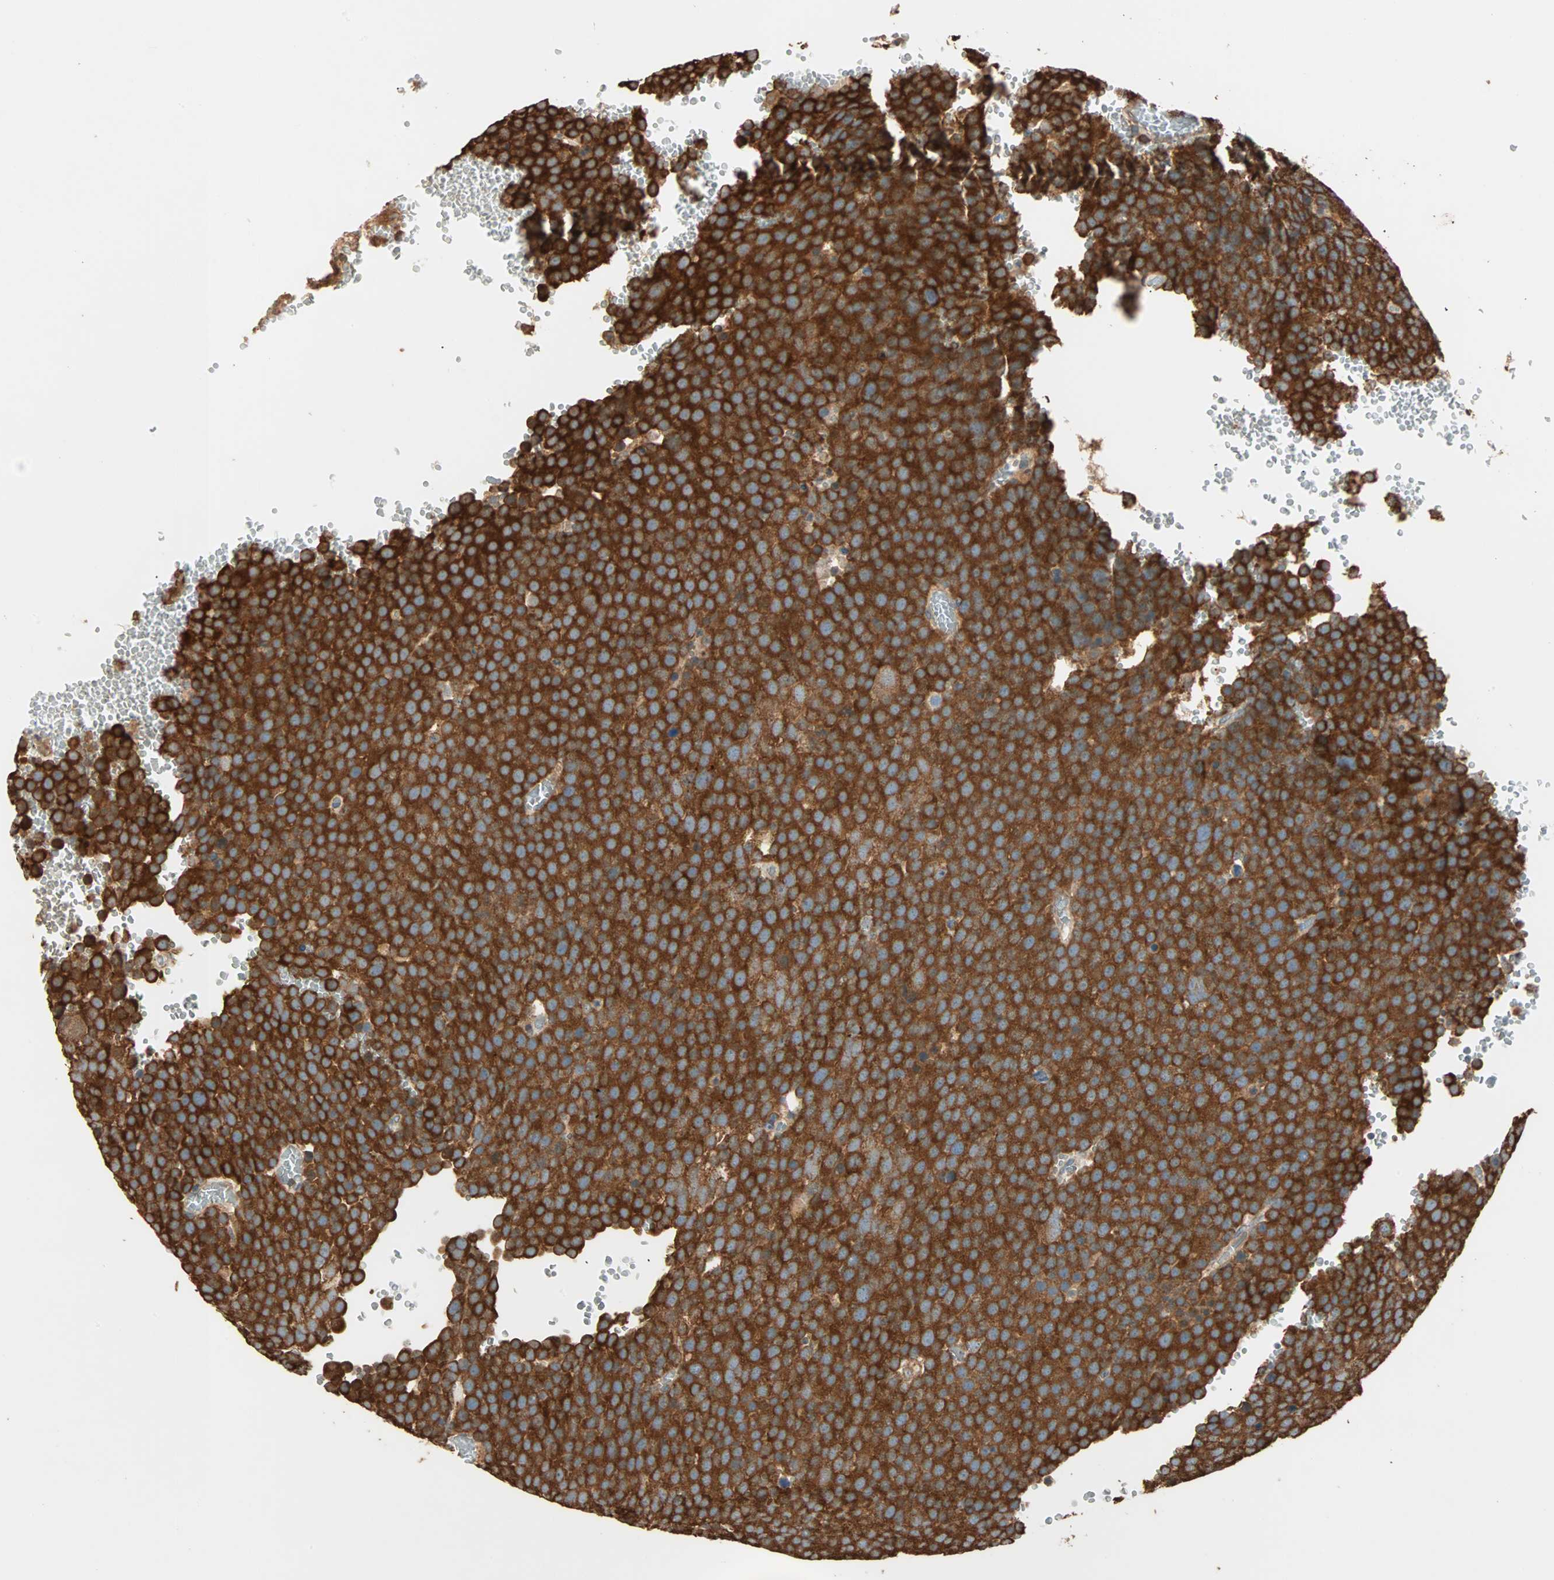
{"staining": {"intensity": "strong", "quantity": ">75%", "location": "cytoplasmic/membranous"}, "tissue": "testis cancer", "cell_type": "Tumor cells", "image_type": "cancer", "snomed": [{"axis": "morphology", "description": "Seminoma, NOS"}, {"axis": "topography", "description": "Testis"}], "caption": "Testis cancer stained with a brown dye shows strong cytoplasmic/membranous positive expression in approximately >75% of tumor cells.", "gene": "EIF4G2", "patient": {"sex": "male", "age": 71}}